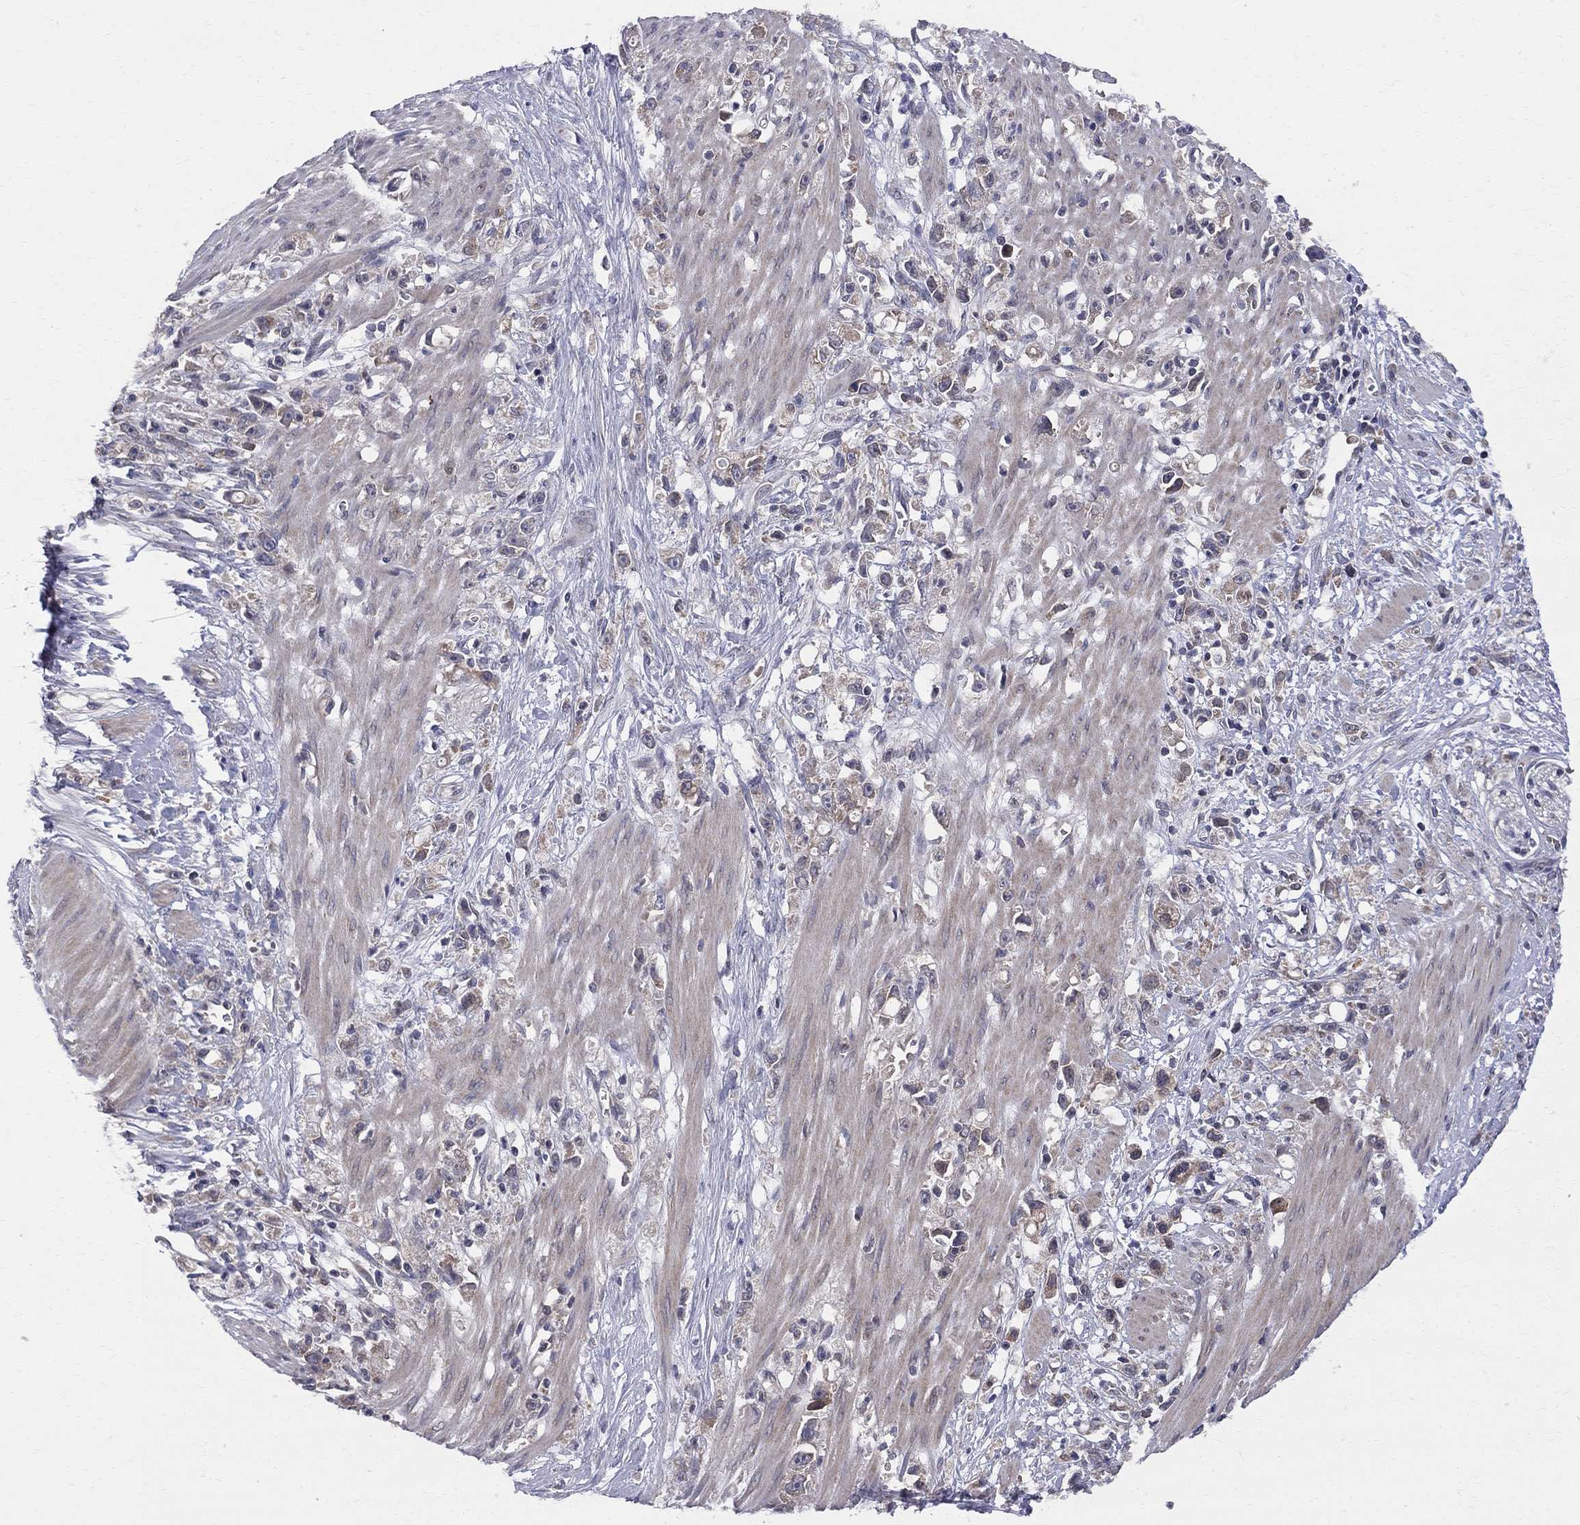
{"staining": {"intensity": "weak", "quantity": ">75%", "location": "cytoplasmic/membranous"}, "tissue": "stomach cancer", "cell_type": "Tumor cells", "image_type": "cancer", "snomed": [{"axis": "morphology", "description": "Adenocarcinoma, NOS"}, {"axis": "topography", "description": "Stomach"}], "caption": "Tumor cells exhibit weak cytoplasmic/membranous expression in about >75% of cells in stomach cancer.", "gene": "CNOT11", "patient": {"sex": "female", "age": 59}}